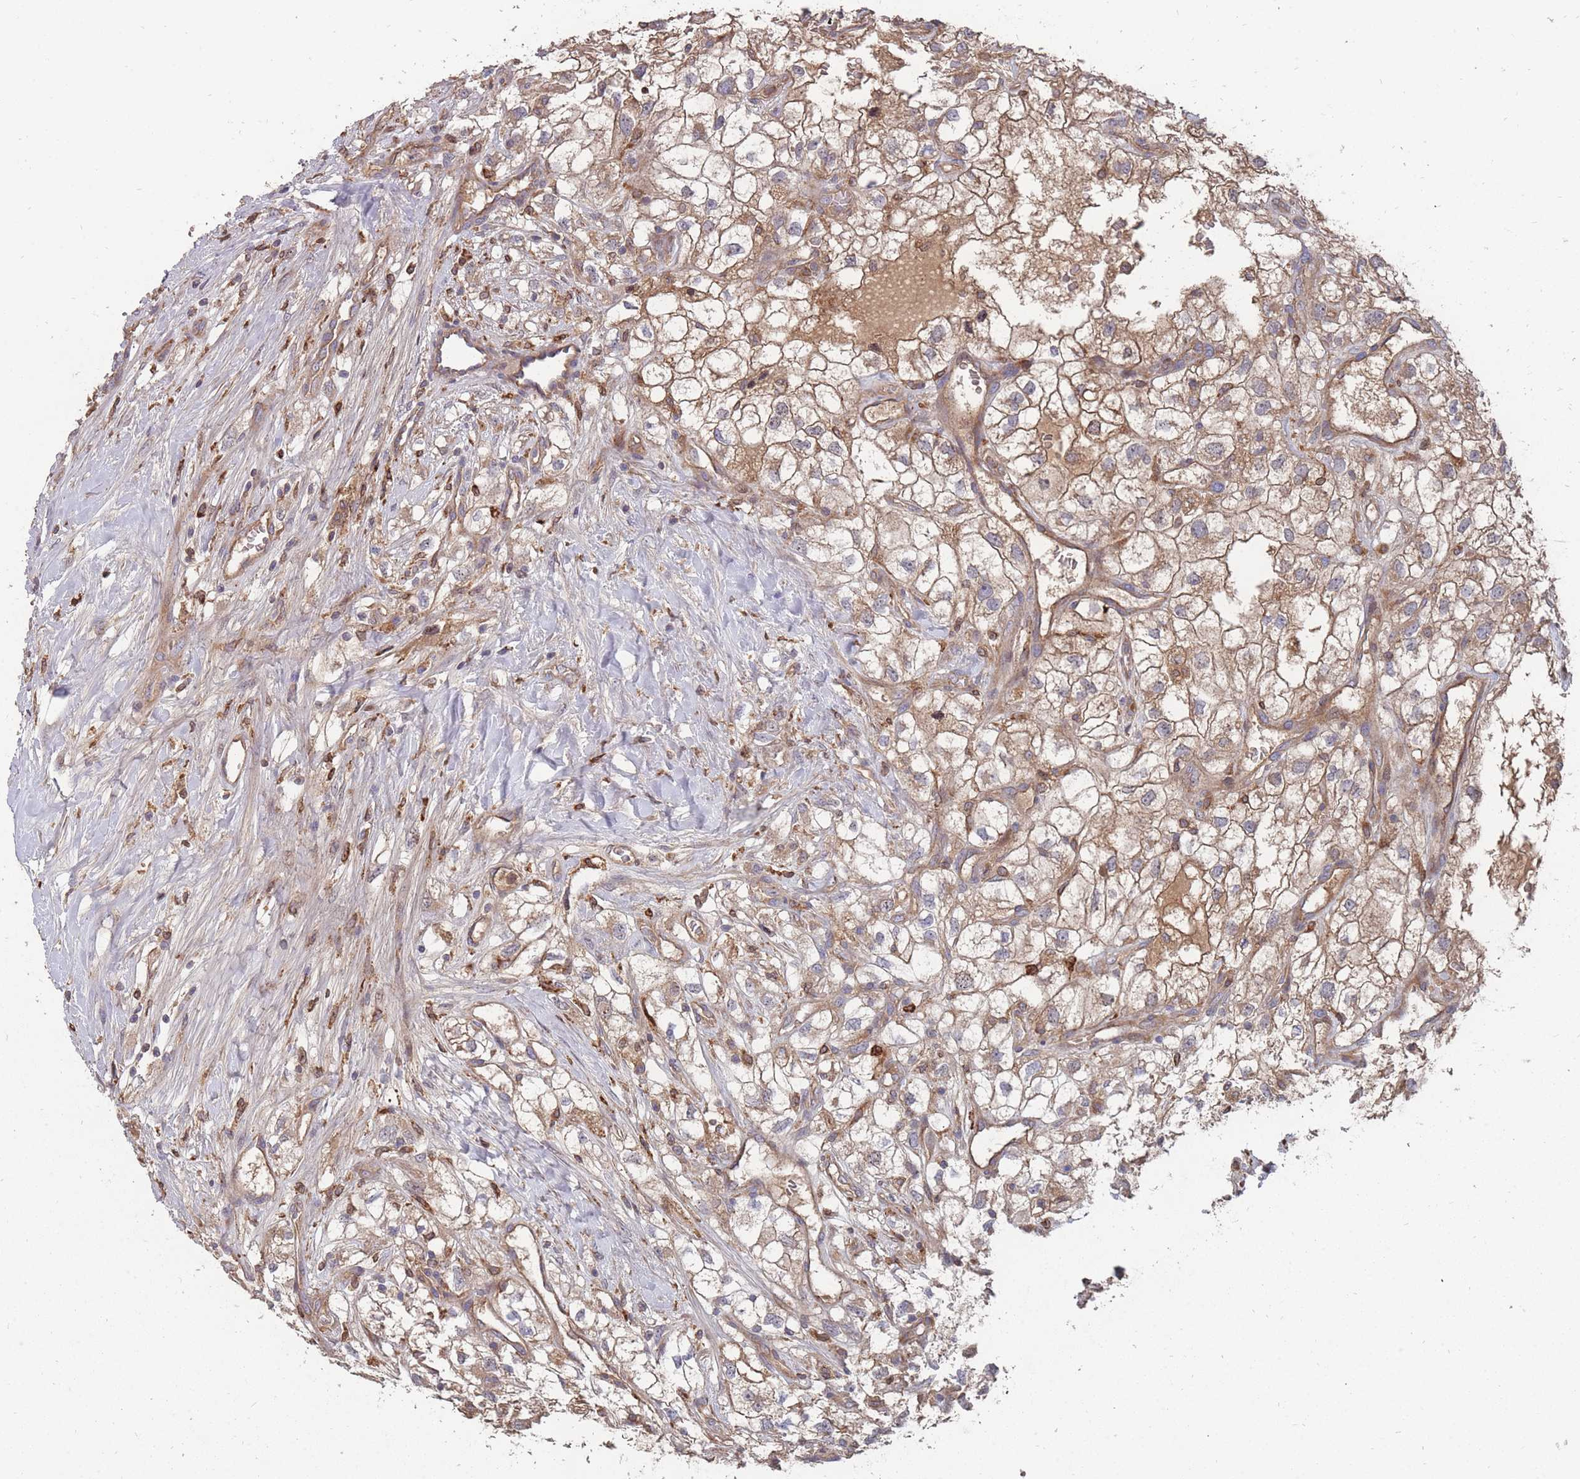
{"staining": {"intensity": "moderate", "quantity": ">75%", "location": "cytoplasmic/membranous"}, "tissue": "renal cancer", "cell_type": "Tumor cells", "image_type": "cancer", "snomed": [{"axis": "morphology", "description": "Adenocarcinoma, NOS"}, {"axis": "topography", "description": "Kidney"}], "caption": "IHC (DAB) staining of renal cancer (adenocarcinoma) displays moderate cytoplasmic/membranous protein positivity in about >75% of tumor cells. (brown staining indicates protein expression, while blue staining denotes nuclei).", "gene": "THSD7B", "patient": {"sex": "male", "age": 59}}